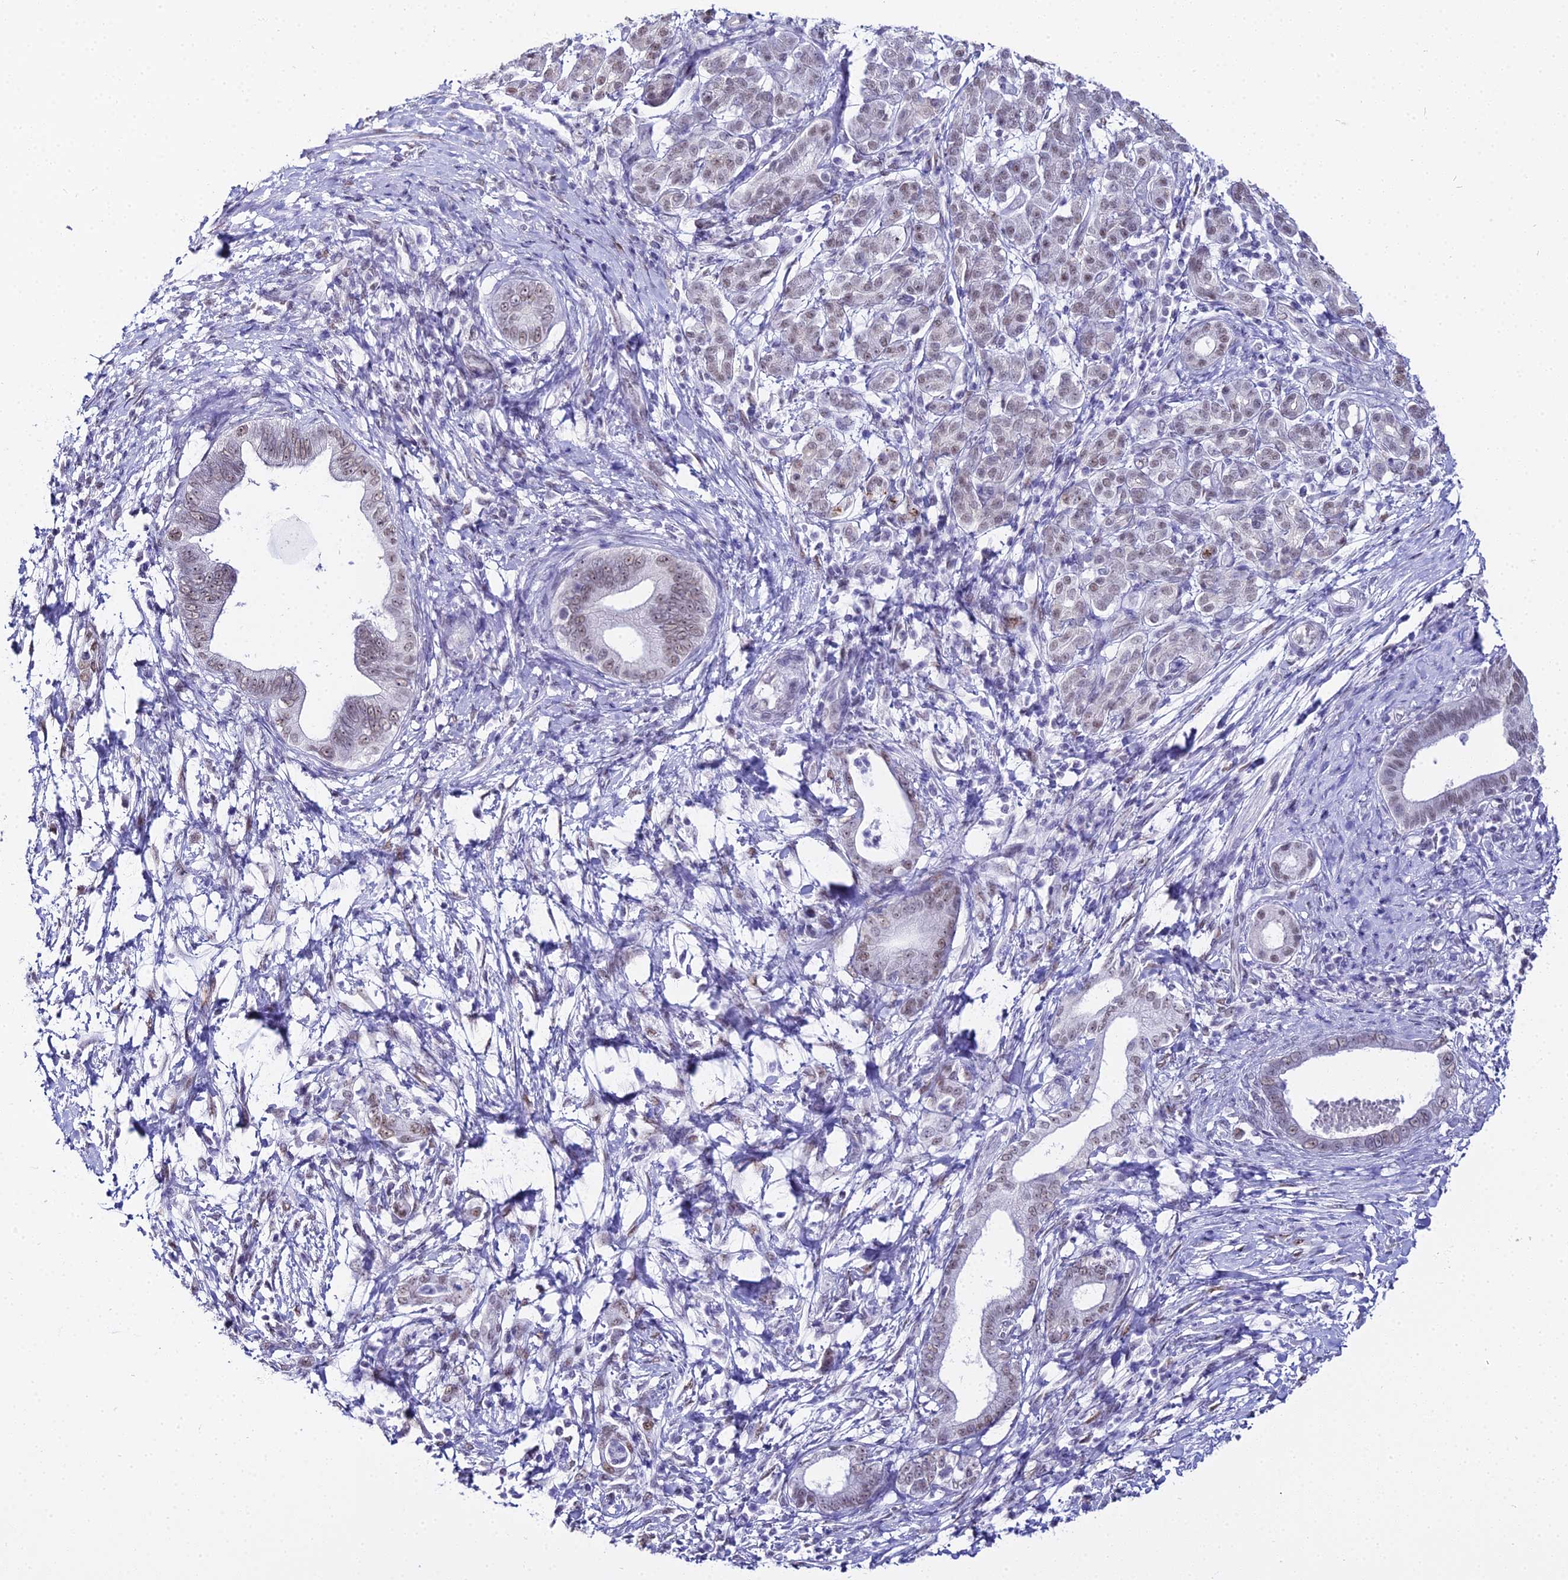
{"staining": {"intensity": "weak", "quantity": ">75%", "location": "nuclear"}, "tissue": "pancreatic cancer", "cell_type": "Tumor cells", "image_type": "cancer", "snomed": [{"axis": "morphology", "description": "Normal tissue, NOS"}, {"axis": "morphology", "description": "Adenocarcinoma, NOS"}, {"axis": "topography", "description": "Pancreas"}], "caption": "Weak nuclear expression for a protein is appreciated in approximately >75% of tumor cells of pancreatic cancer (adenocarcinoma) using immunohistochemistry.", "gene": "RBM12", "patient": {"sex": "female", "age": 55}}